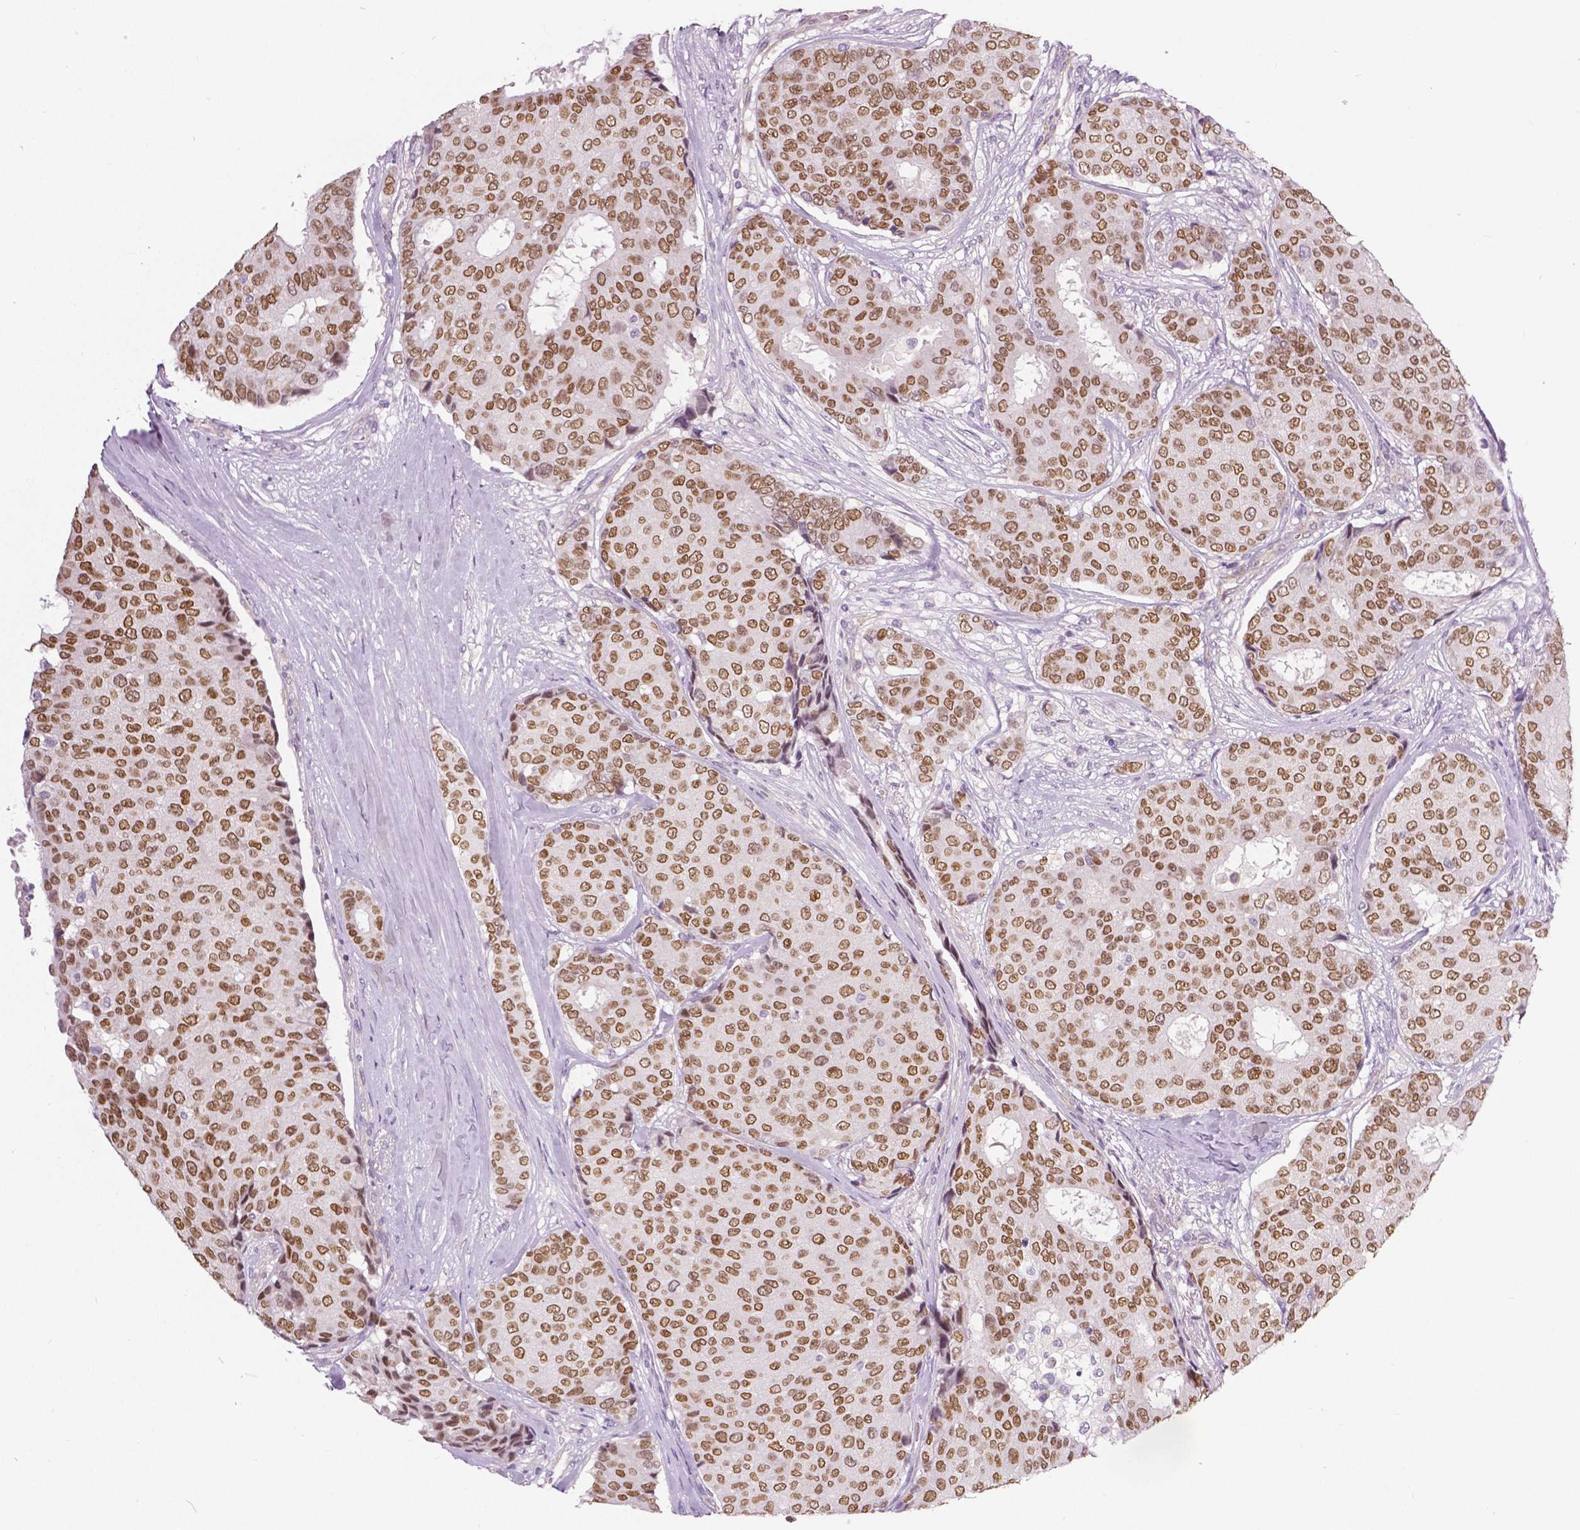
{"staining": {"intensity": "moderate", "quantity": ">75%", "location": "nuclear"}, "tissue": "breast cancer", "cell_type": "Tumor cells", "image_type": "cancer", "snomed": [{"axis": "morphology", "description": "Duct carcinoma"}, {"axis": "topography", "description": "Breast"}], "caption": "IHC (DAB (3,3'-diaminobenzidine)) staining of breast invasive ductal carcinoma shows moderate nuclear protein staining in about >75% of tumor cells. The protein is shown in brown color, while the nuclei are stained blue.", "gene": "FOXA1", "patient": {"sex": "female", "age": 75}}